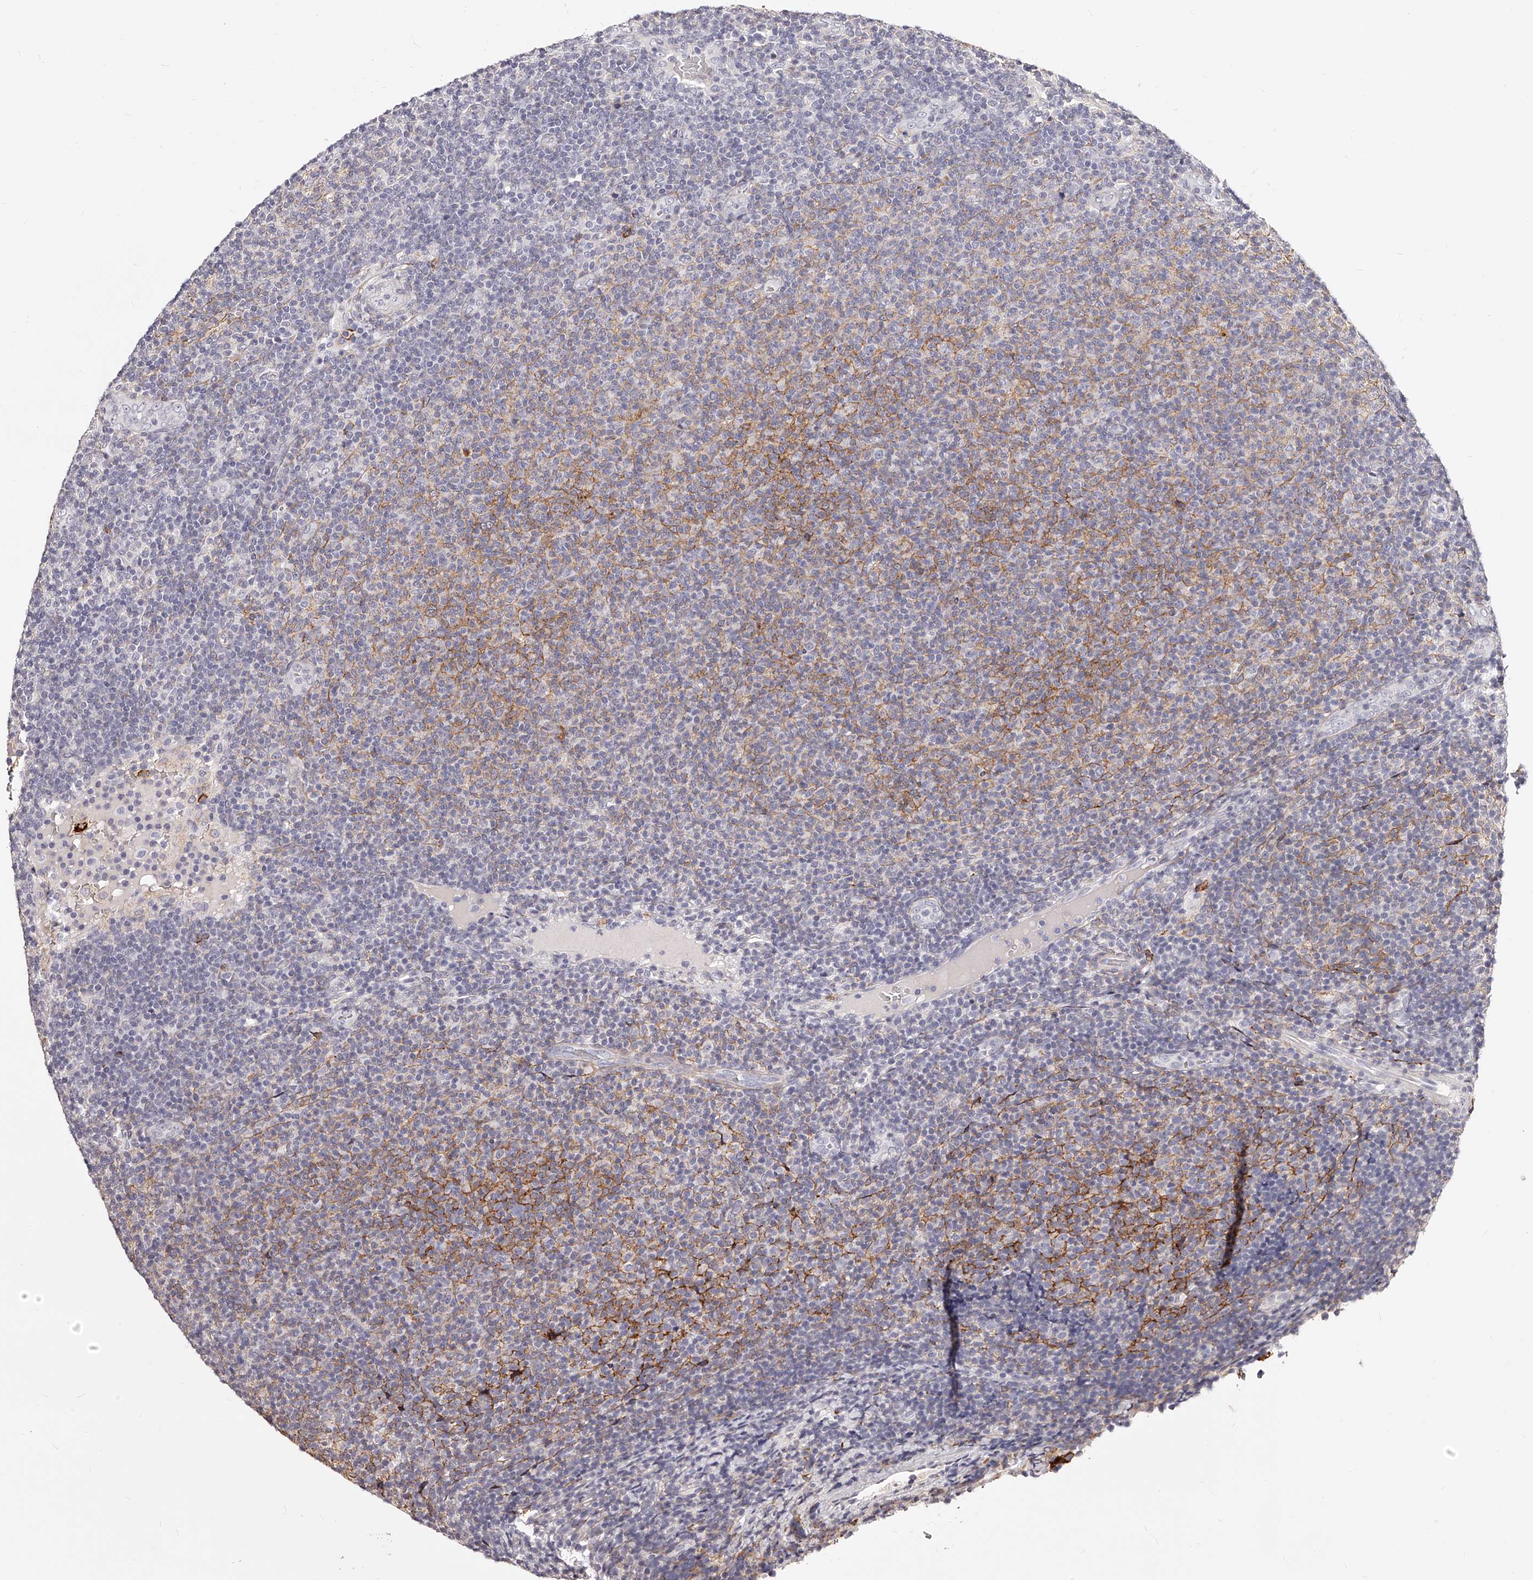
{"staining": {"intensity": "moderate", "quantity": "<25%", "location": "cytoplasmic/membranous"}, "tissue": "lymphoma", "cell_type": "Tumor cells", "image_type": "cancer", "snomed": [{"axis": "morphology", "description": "Malignant lymphoma, non-Hodgkin's type, Low grade"}, {"axis": "topography", "description": "Lymph node"}], "caption": "Malignant lymphoma, non-Hodgkin's type (low-grade) stained with a protein marker displays moderate staining in tumor cells.", "gene": "CD82", "patient": {"sex": "male", "age": 66}}